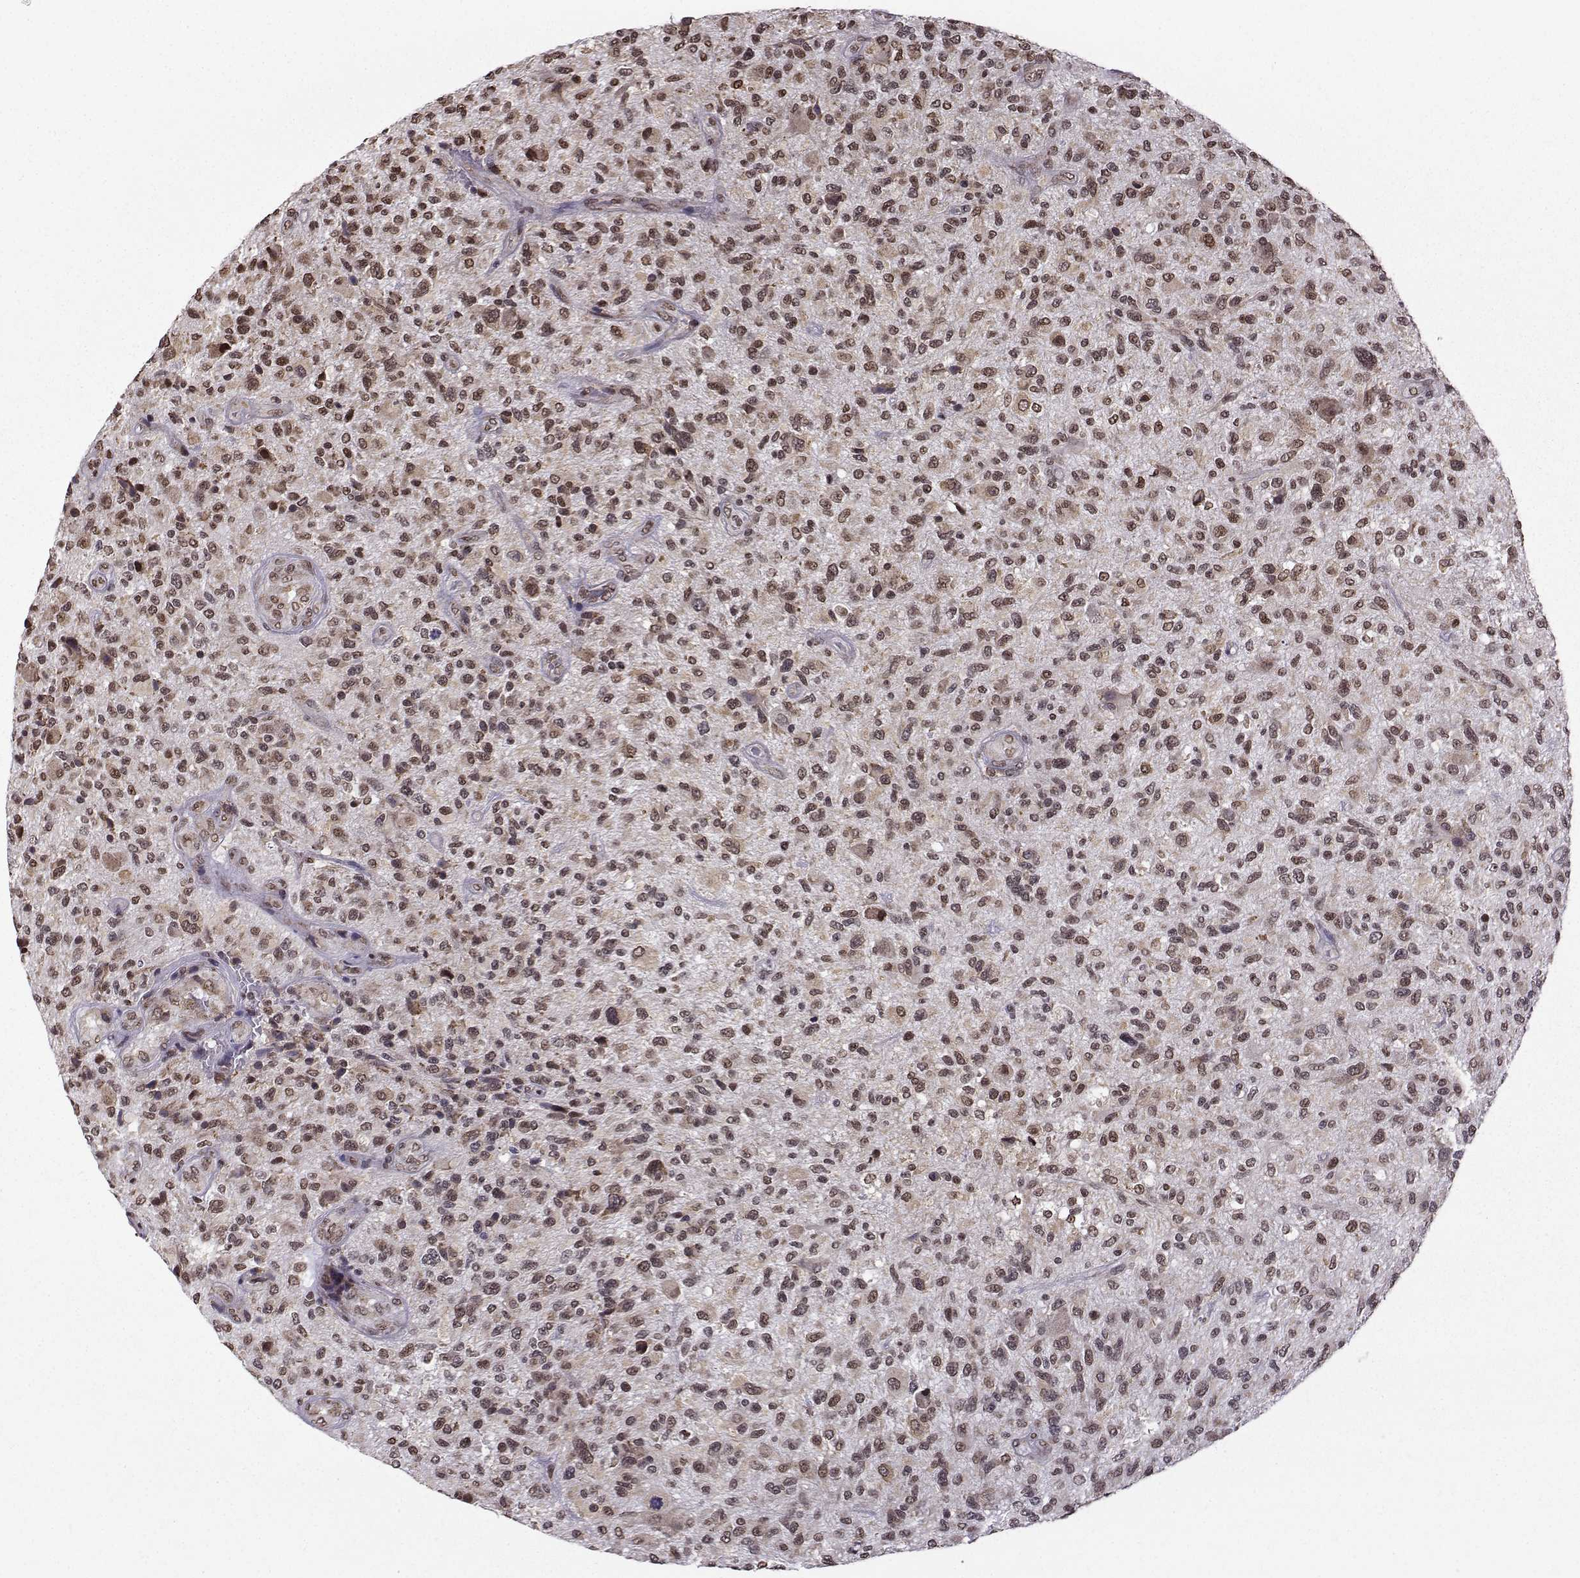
{"staining": {"intensity": "moderate", "quantity": ">75%", "location": "nuclear"}, "tissue": "glioma", "cell_type": "Tumor cells", "image_type": "cancer", "snomed": [{"axis": "morphology", "description": "Glioma, malignant, High grade"}, {"axis": "topography", "description": "Brain"}], "caption": "High-grade glioma (malignant) stained with a brown dye displays moderate nuclear positive staining in approximately >75% of tumor cells.", "gene": "EZH1", "patient": {"sex": "male", "age": 47}}